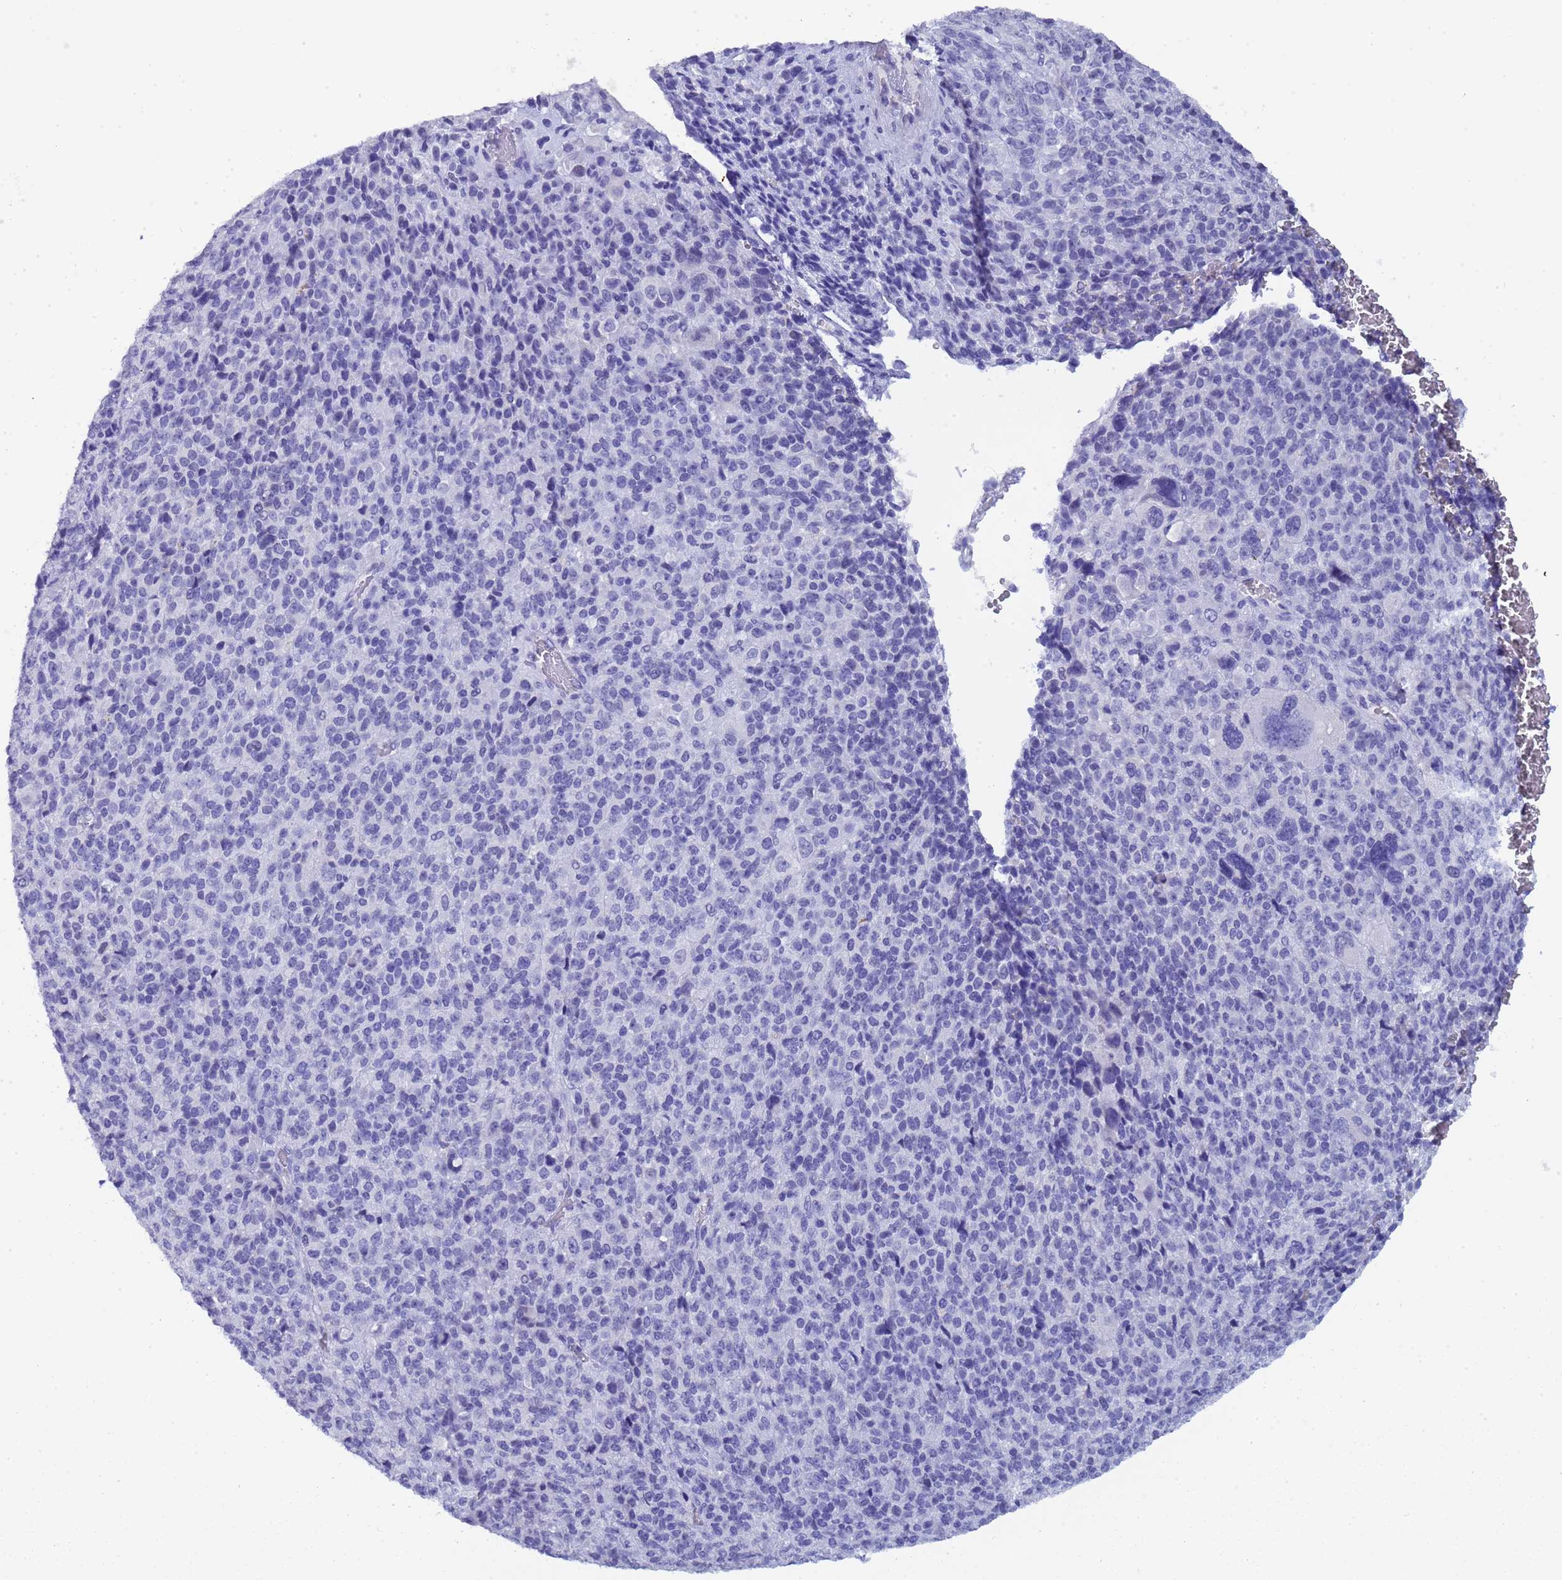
{"staining": {"intensity": "negative", "quantity": "none", "location": "none"}, "tissue": "melanoma", "cell_type": "Tumor cells", "image_type": "cancer", "snomed": [{"axis": "morphology", "description": "Malignant melanoma, Metastatic site"}, {"axis": "topography", "description": "Brain"}], "caption": "Immunohistochemical staining of malignant melanoma (metastatic site) displays no significant staining in tumor cells. (Immunohistochemistry (ihc), brightfield microscopy, high magnification).", "gene": "CTRC", "patient": {"sex": "female", "age": 56}}